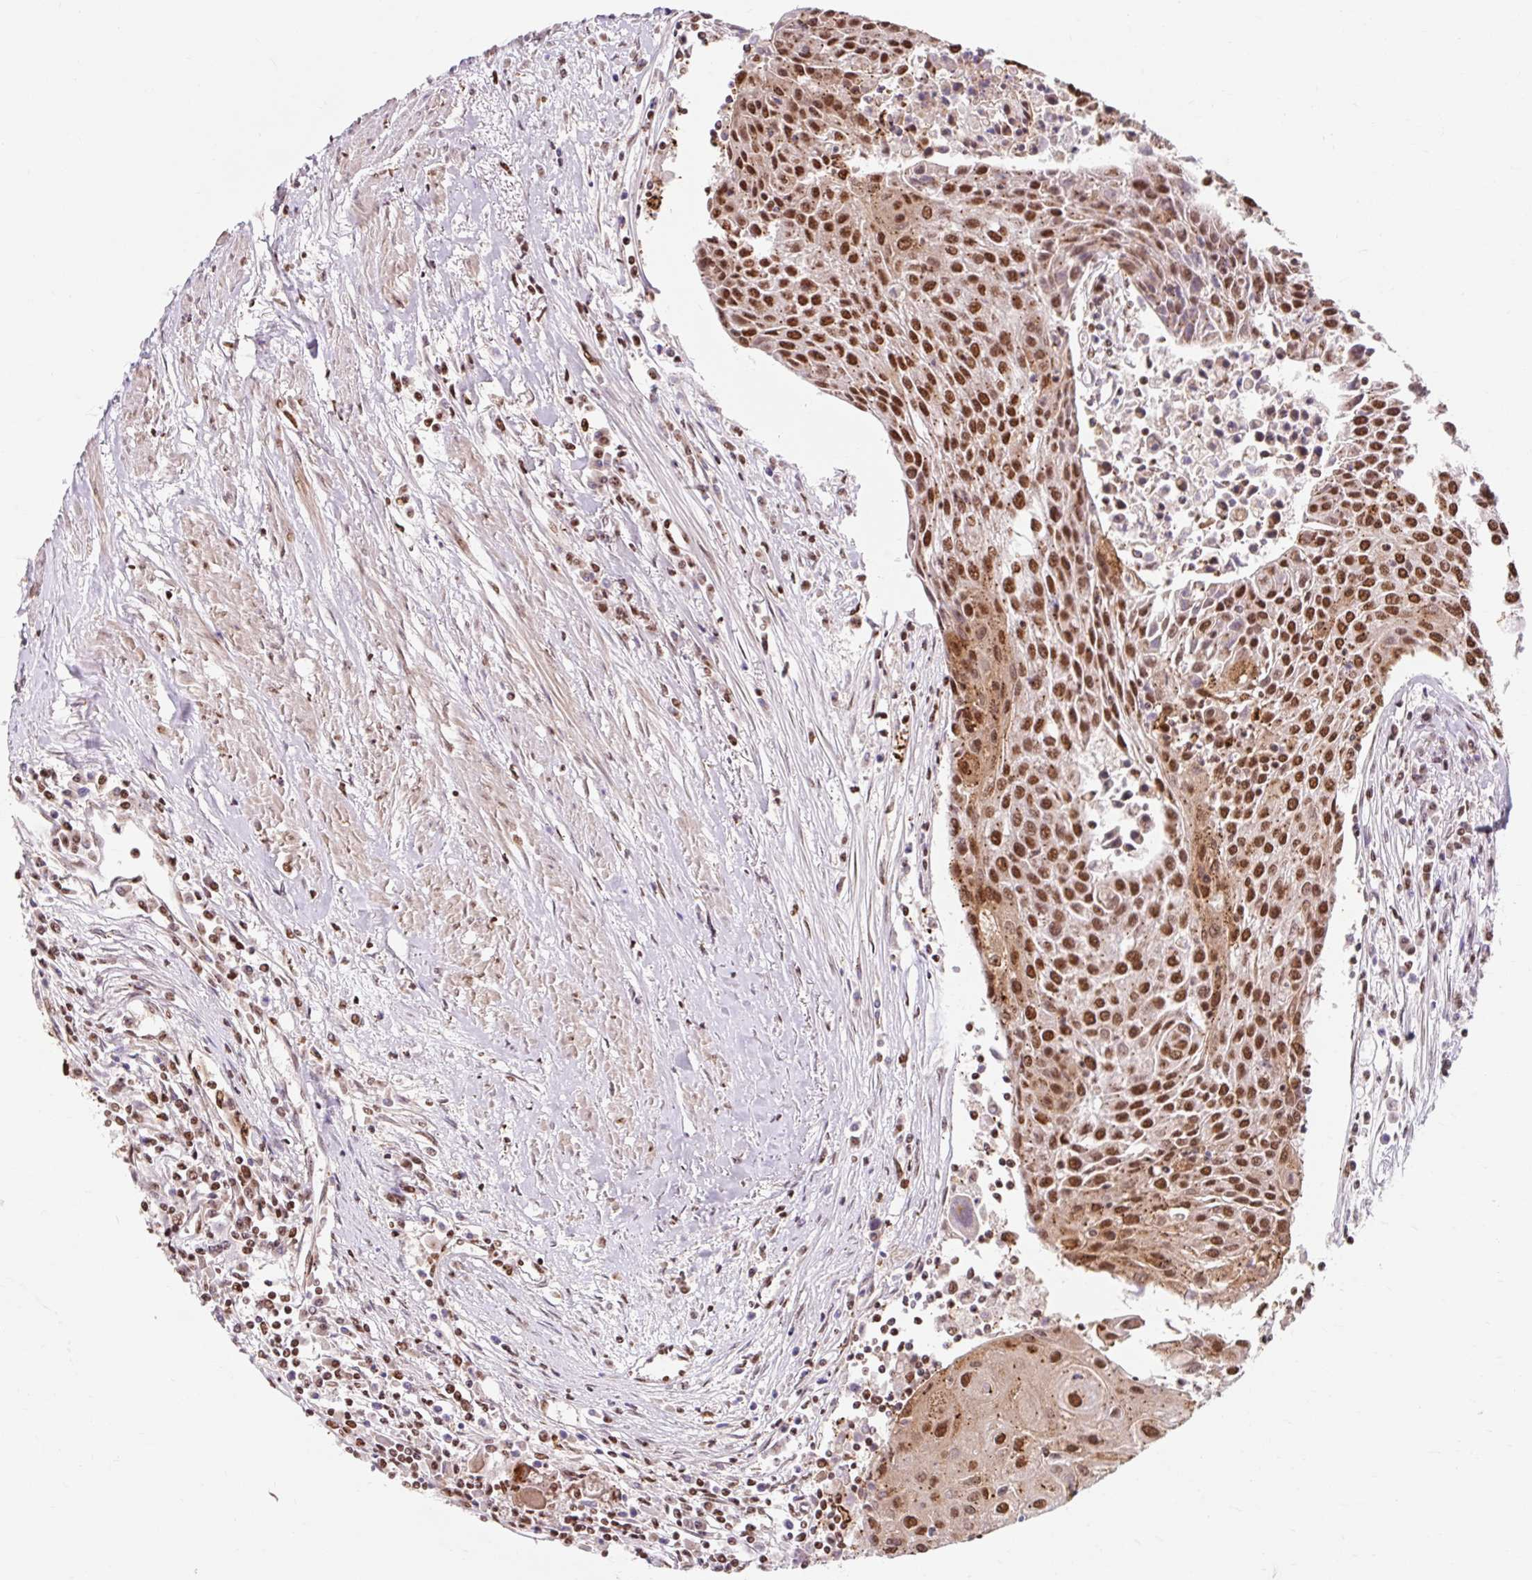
{"staining": {"intensity": "strong", "quantity": ">75%", "location": "nuclear"}, "tissue": "urothelial cancer", "cell_type": "Tumor cells", "image_type": "cancer", "snomed": [{"axis": "morphology", "description": "Urothelial carcinoma, High grade"}, {"axis": "topography", "description": "Urinary bladder"}], "caption": "Urothelial carcinoma (high-grade) stained with immunohistochemistry demonstrates strong nuclear positivity in approximately >75% of tumor cells.", "gene": "BICRA", "patient": {"sex": "female", "age": 85}}